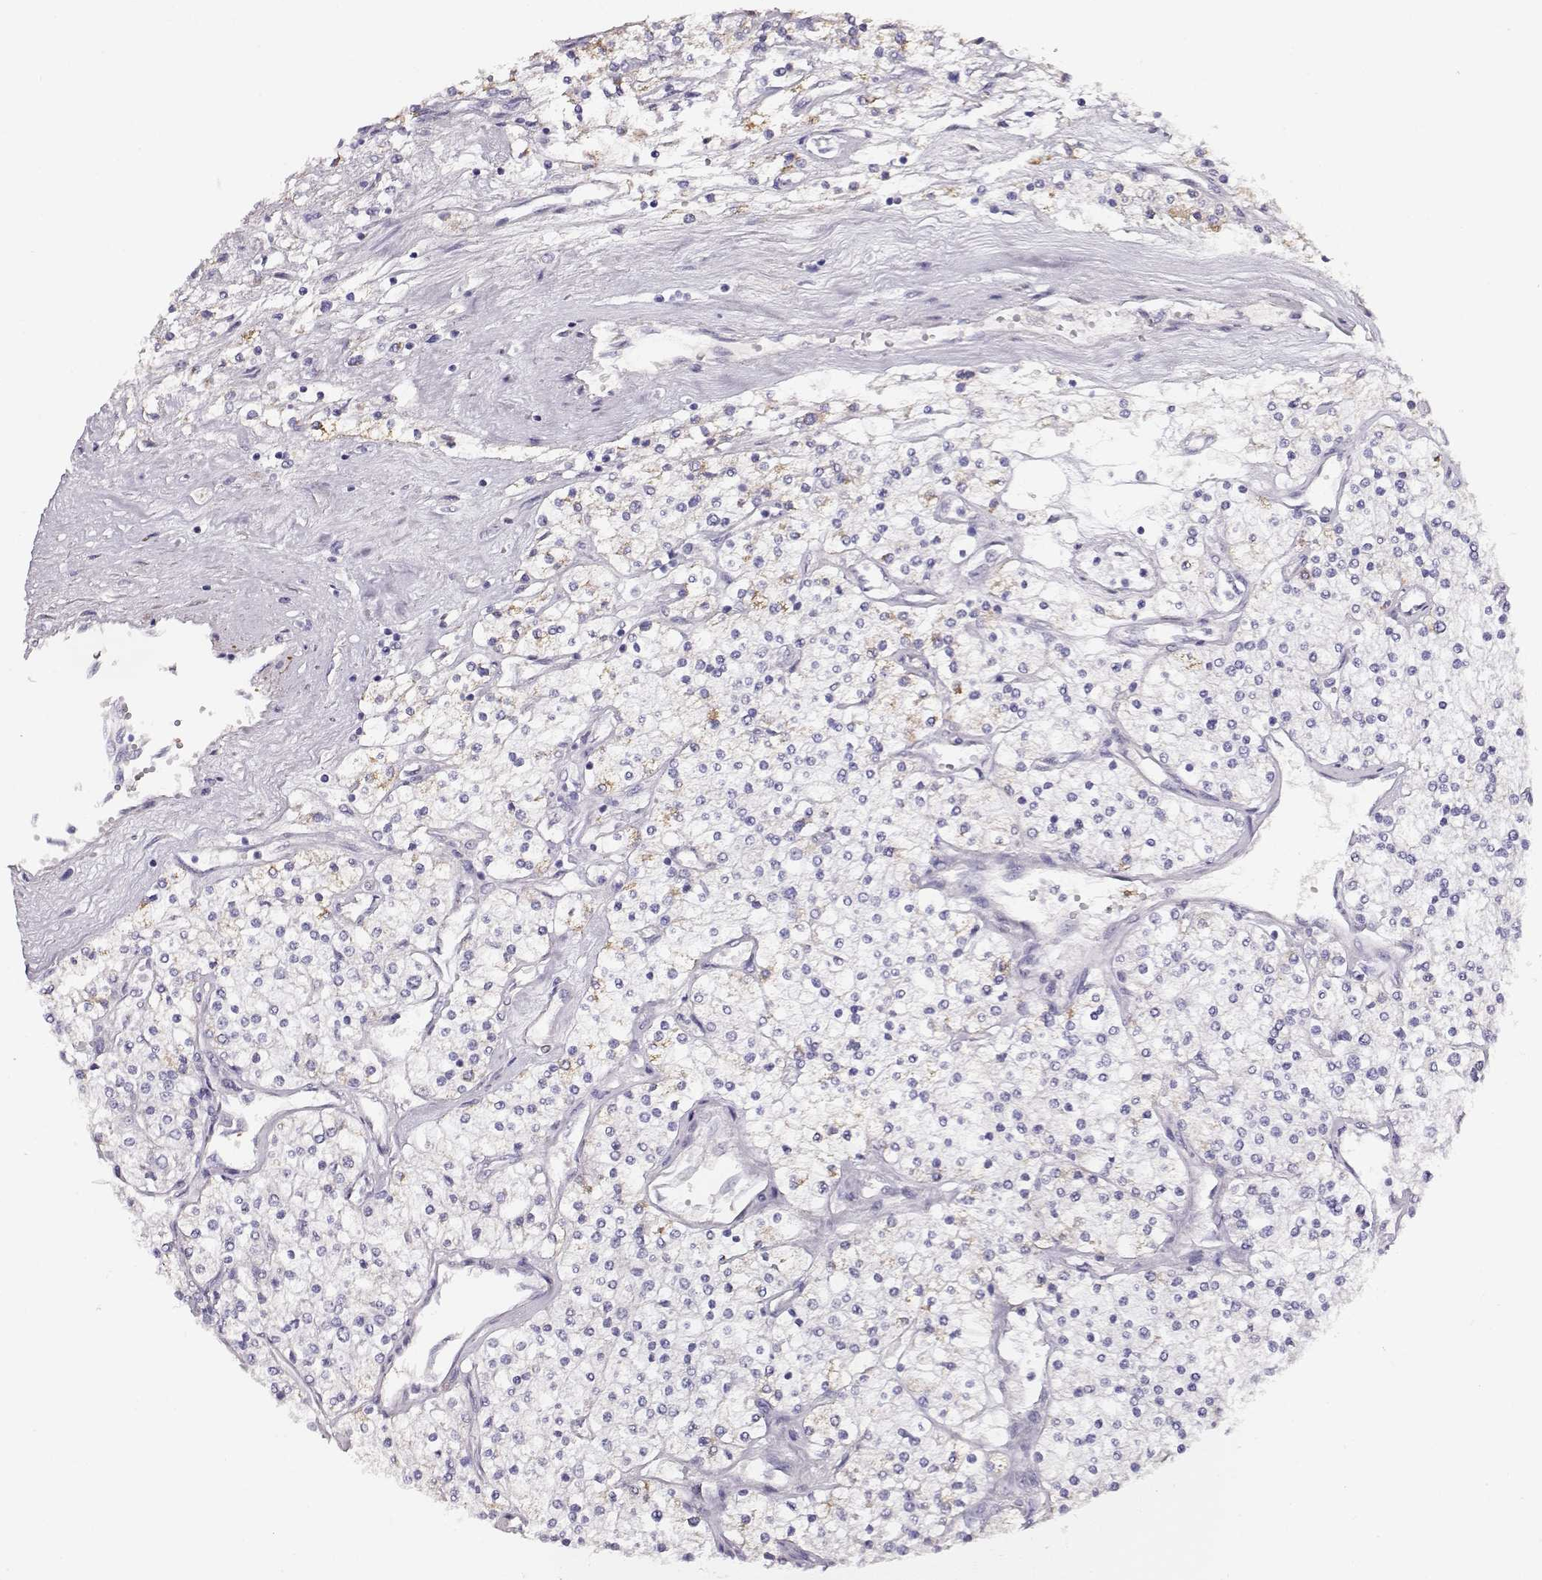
{"staining": {"intensity": "negative", "quantity": "none", "location": "none"}, "tissue": "renal cancer", "cell_type": "Tumor cells", "image_type": "cancer", "snomed": [{"axis": "morphology", "description": "Adenocarcinoma, NOS"}, {"axis": "topography", "description": "Kidney"}], "caption": "Adenocarcinoma (renal) stained for a protein using immunohistochemistry (IHC) shows no positivity tumor cells.", "gene": "RBM44", "patient": {"sex": "male", "age": 80}}